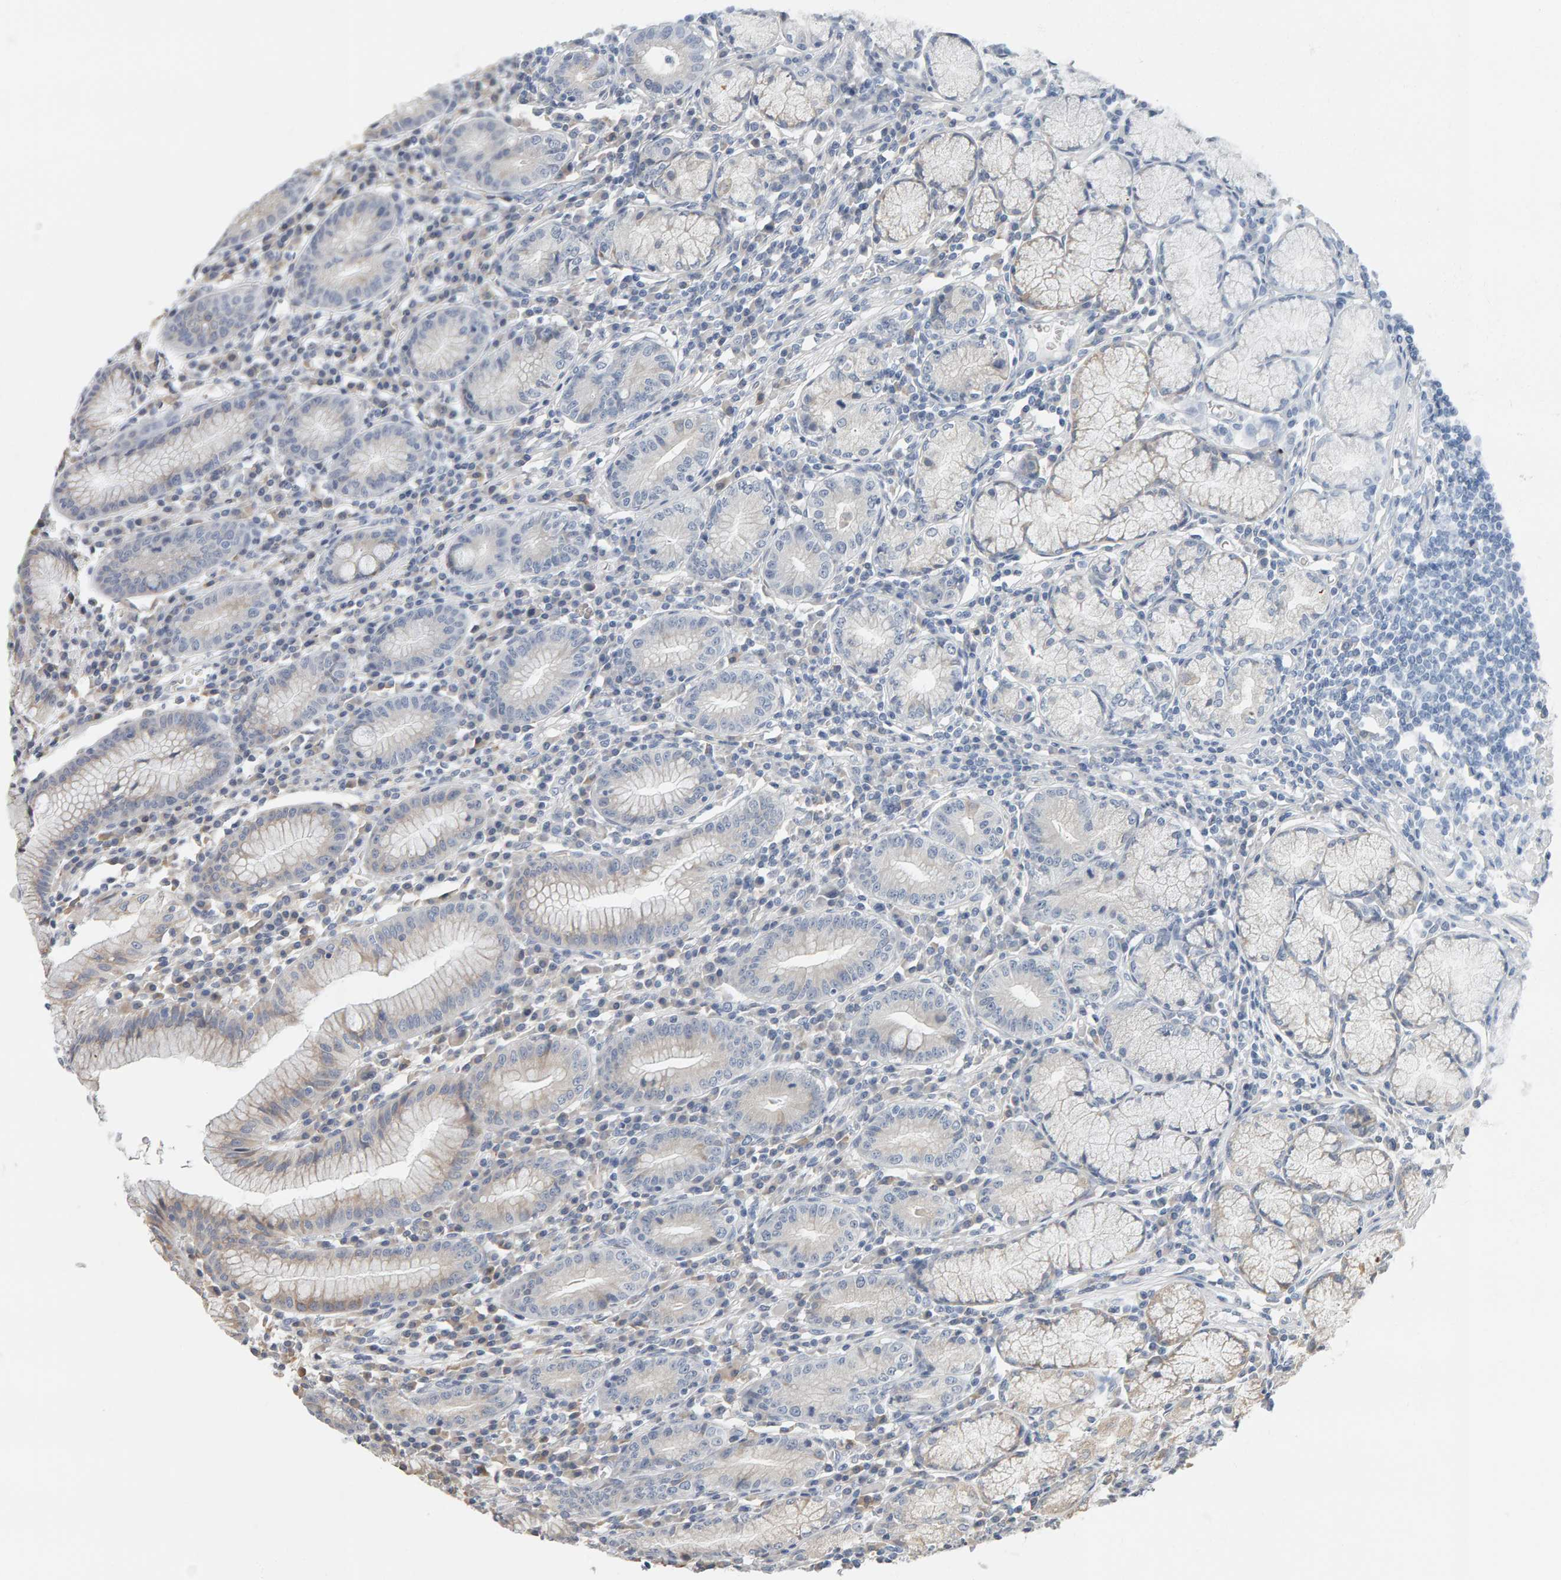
{"staining": {"intensity": "weak", "quantity": "25%-75%", "location": "cytoplasmic/membranous"}, "tissue": "stomach", "cell_type": "Glandular cells", "image_type": "normal", "snomed": [{"axis": "morphology", "description": "Normal tissue, NOS"}, {"axis": "topography", "description": "Stomach"}], "caption": "An image of human stomach stained for a protein reveals weak cytoplasmic/membranous brown staining in glandular cells.", "gene": "ADHFE1", "patient": {"sex": "male", "age": 55}}